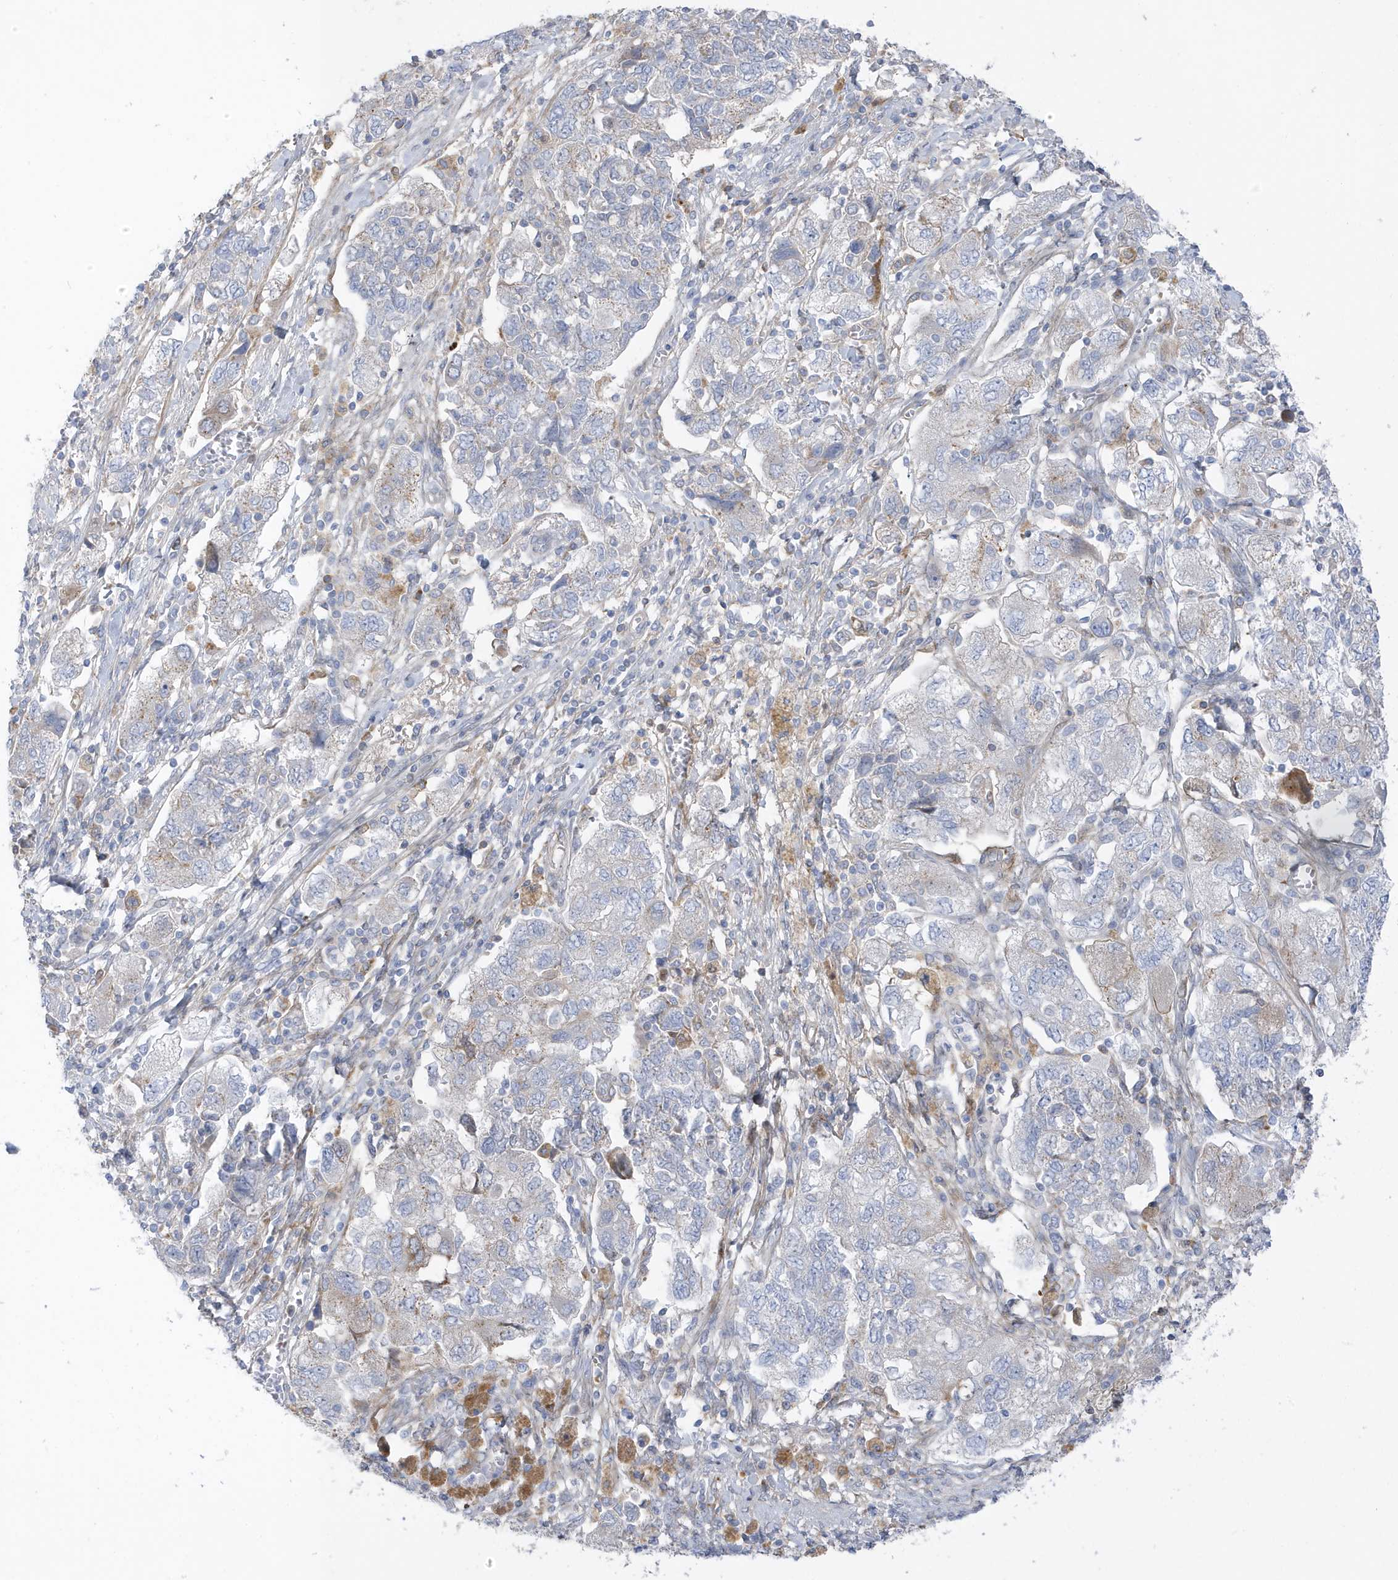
{"staining": {"intensity": "negative", "quantity": "none", "location": "none"}, "tissue": "ovarian cancer", "cell_type": "Tumor cells", "image_type": "cancer", "snomed": [{"axis": "morphology", "description": "Carcinoma, NOS"}, {"axis": "morphology", "description": "Cystadenocarcinoma, serous, NOS"}, {"axis": "topography", "description": "Ovary"}], "caption": "An image of ovarian cancer (carcinoma) stained for a protein exhibits no brown staining in tumor cells. (Stains: DAB (3,3'-diaminobenzidine) IHC with hematoxylin counter stain, Microscopy: brightfield microscopy at high magnification).", "gene": "ATP13A5", "patient": {"sex": "female", "age": 69}}